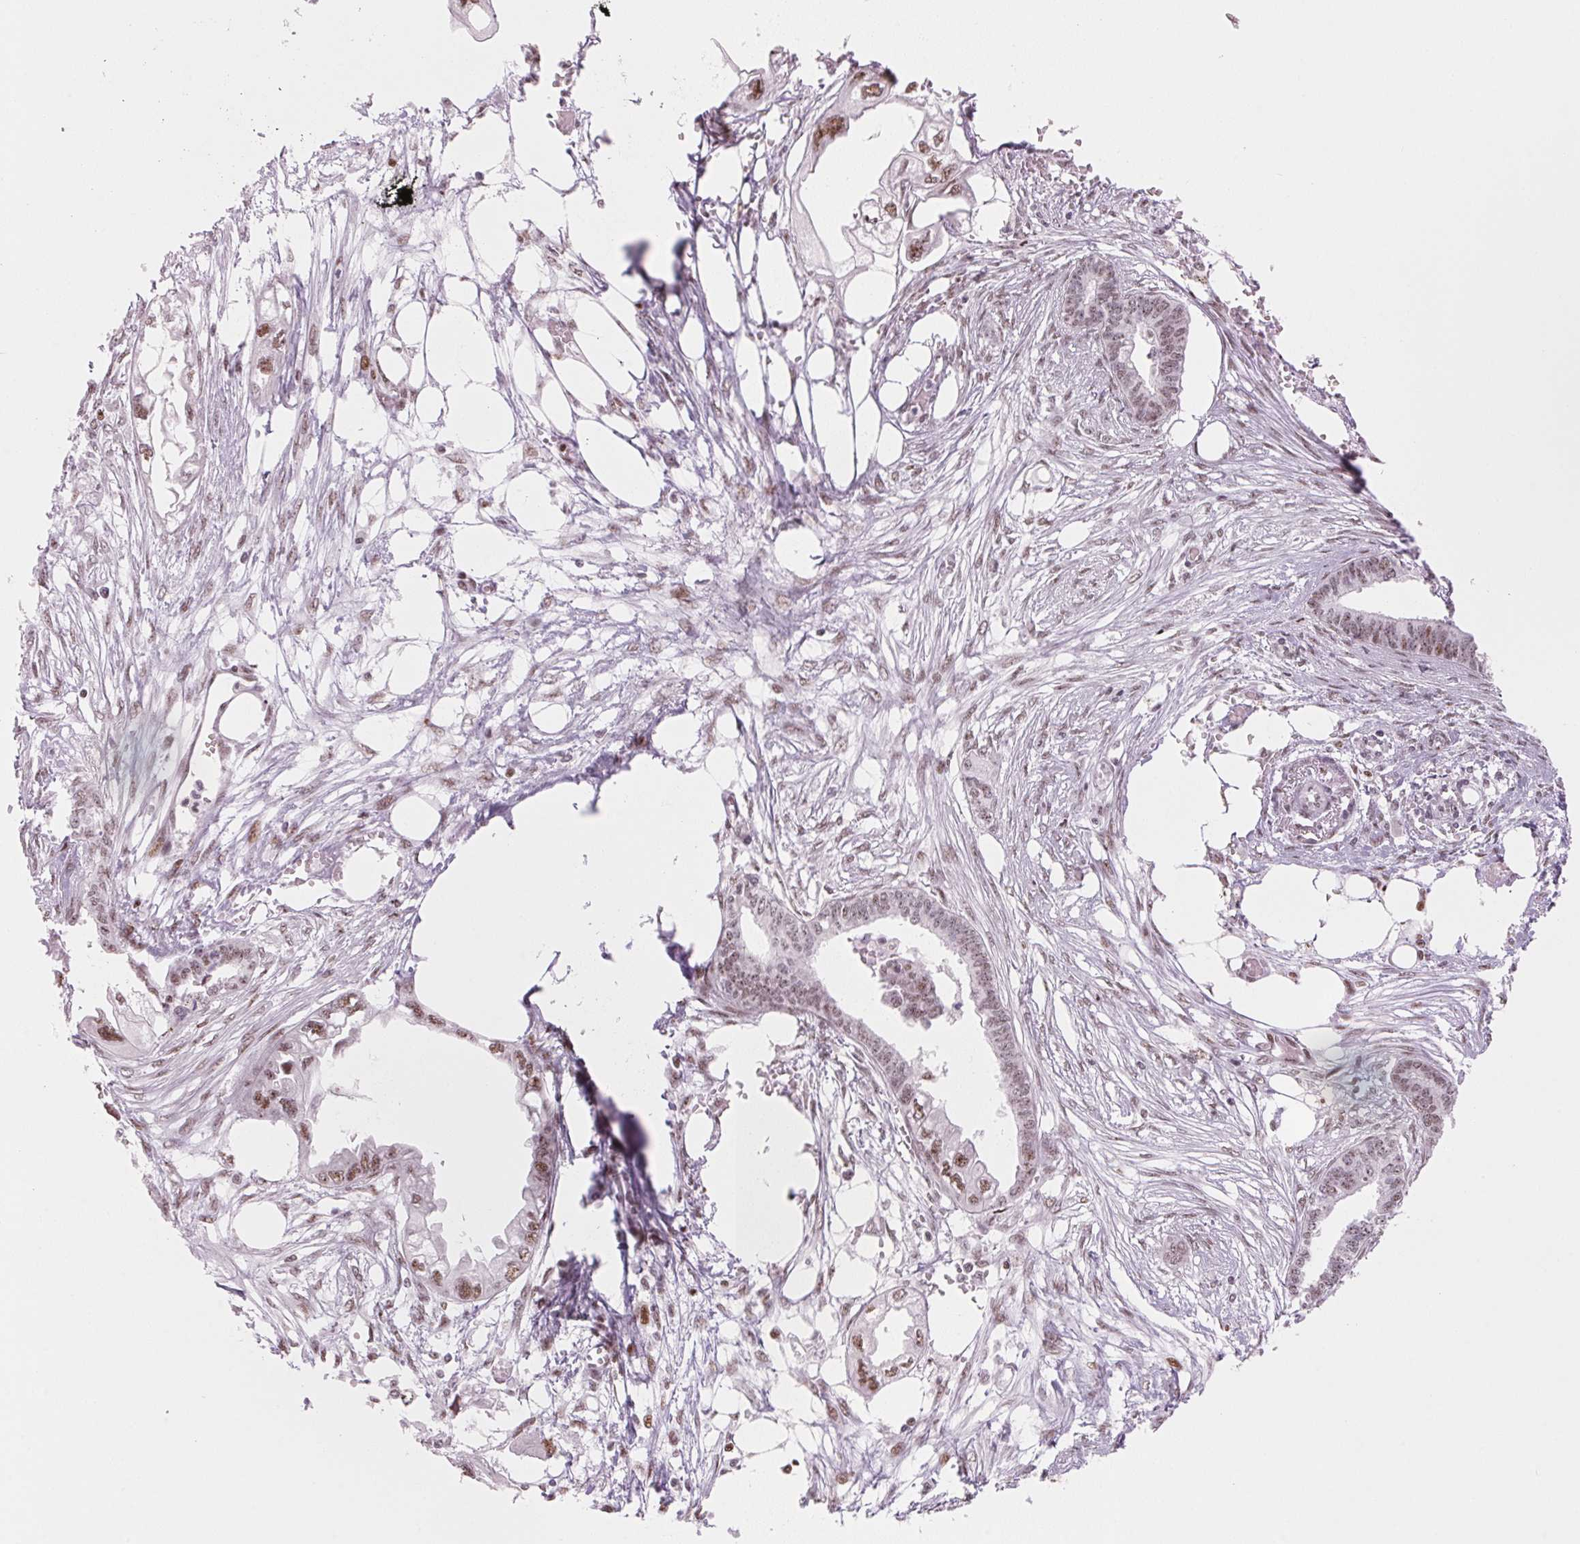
{"staining": {"intensity": "moderate", "quantity": "25%-75%", "location": "nuclear"}, "tissue": "endometrial cancer", "cell_type": "Tumor cells", "image_type": "cancer", "snomed": [{"axis": "morphology", "description": "Adenocarcinoma, NOS"}, {"axis": "morphology", "description": "Adenocarcinoma, metastatic, NOS"}, {"axis": "topography", "description": "Adipose tissue"}, {"axis": "topography", "description": "Endometrium"}], "caption": "Human endometrial cancer stained with a brown dye exhibits moderate nuclear positive staining in about 25%-75% of tumor cells.", "gene": "NXF1", "patient": {"sex": "female", "age": 67}}